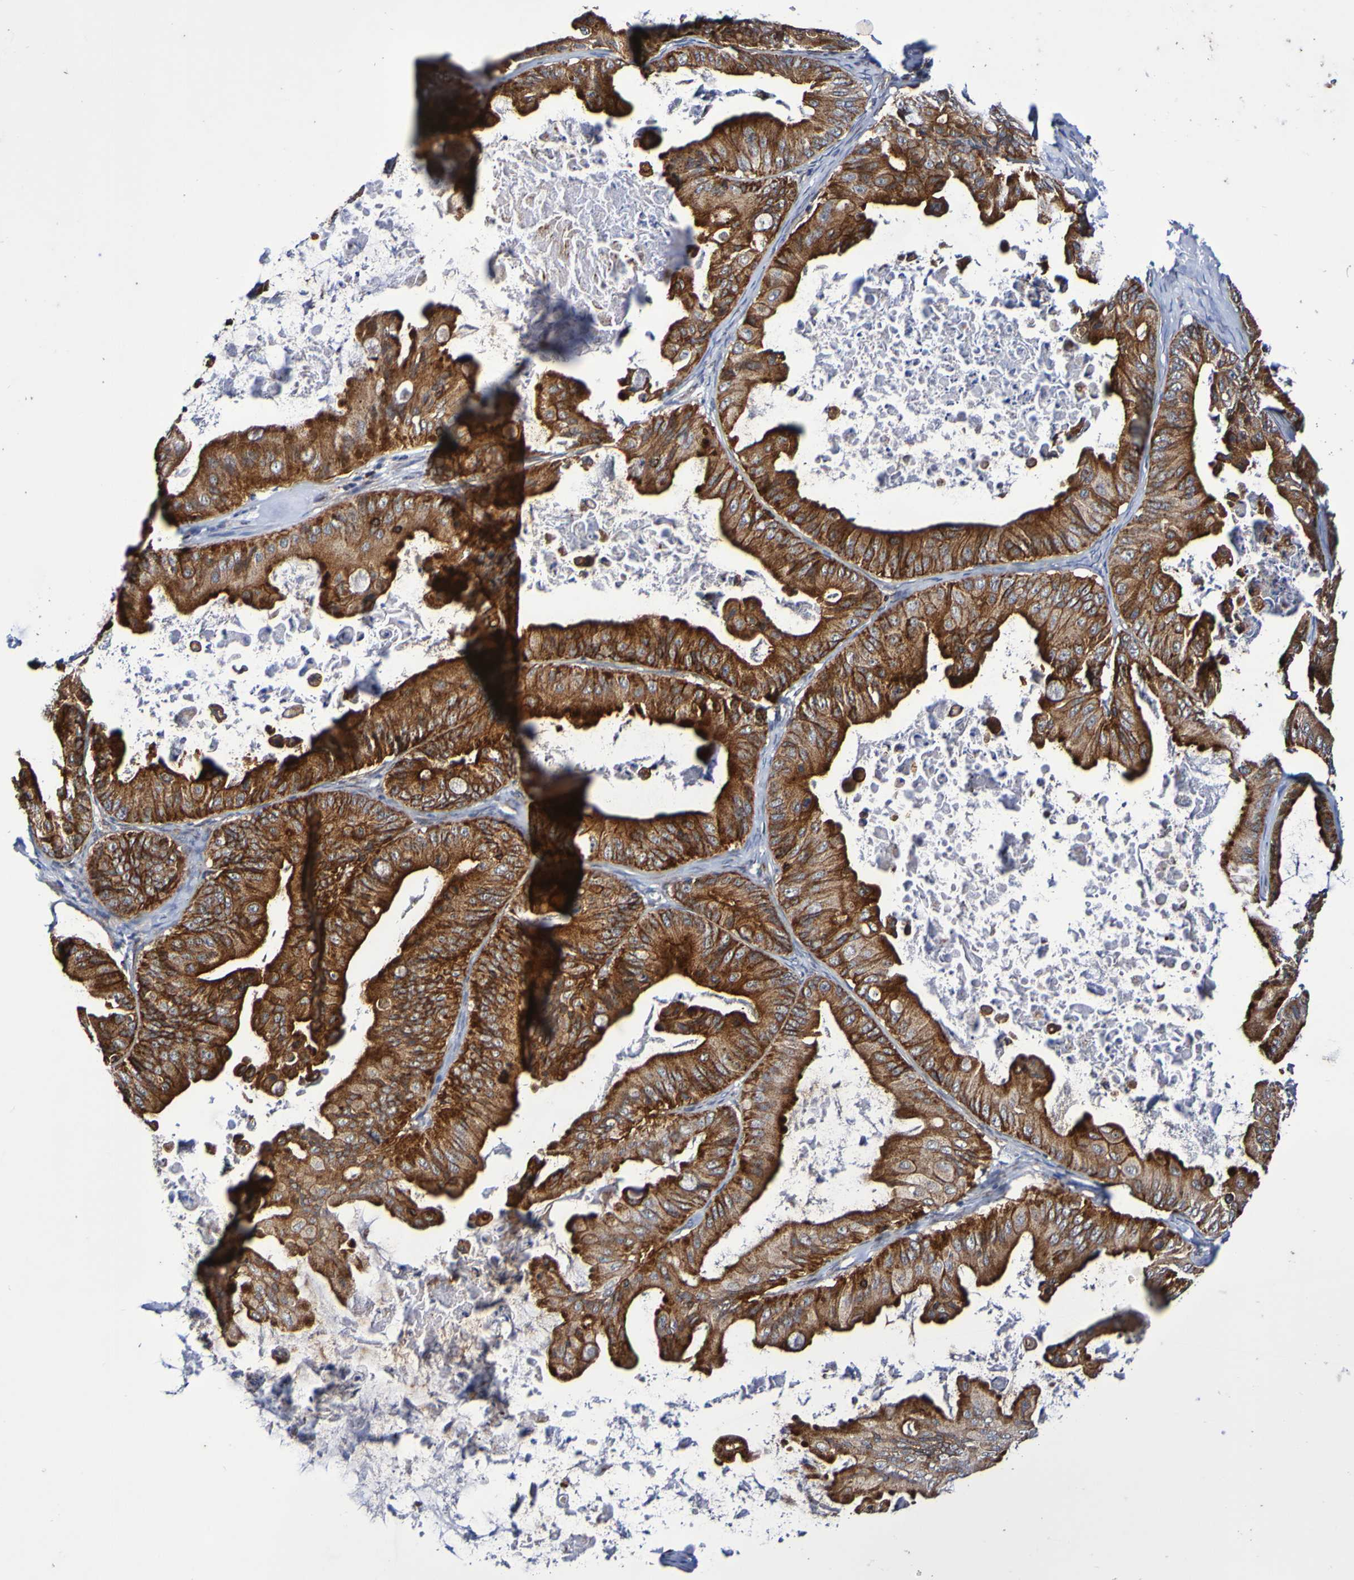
{"staining": {"intensity": "strong", "quantity": ">75%", "location": "cytoplasmic/membranous"}, "tissue": "ovarian cancer", "cell_type": "Tumor cells", "image_type": "cancer", "snomed": [{"axis": "morphology", "description": "Cystadenocarcinoma, mucinous, NOS"}, {"axis": "topography", "description": "Ovary"}], "caption": "Ovarian mucinous cystadenocarcinoma stained with a brown dye shows strong cytoplasmic/membranous positive staining in about >75% of tumor cells.", "gene": "GJB1", "patient": {"sex": "female", "age": 37}}